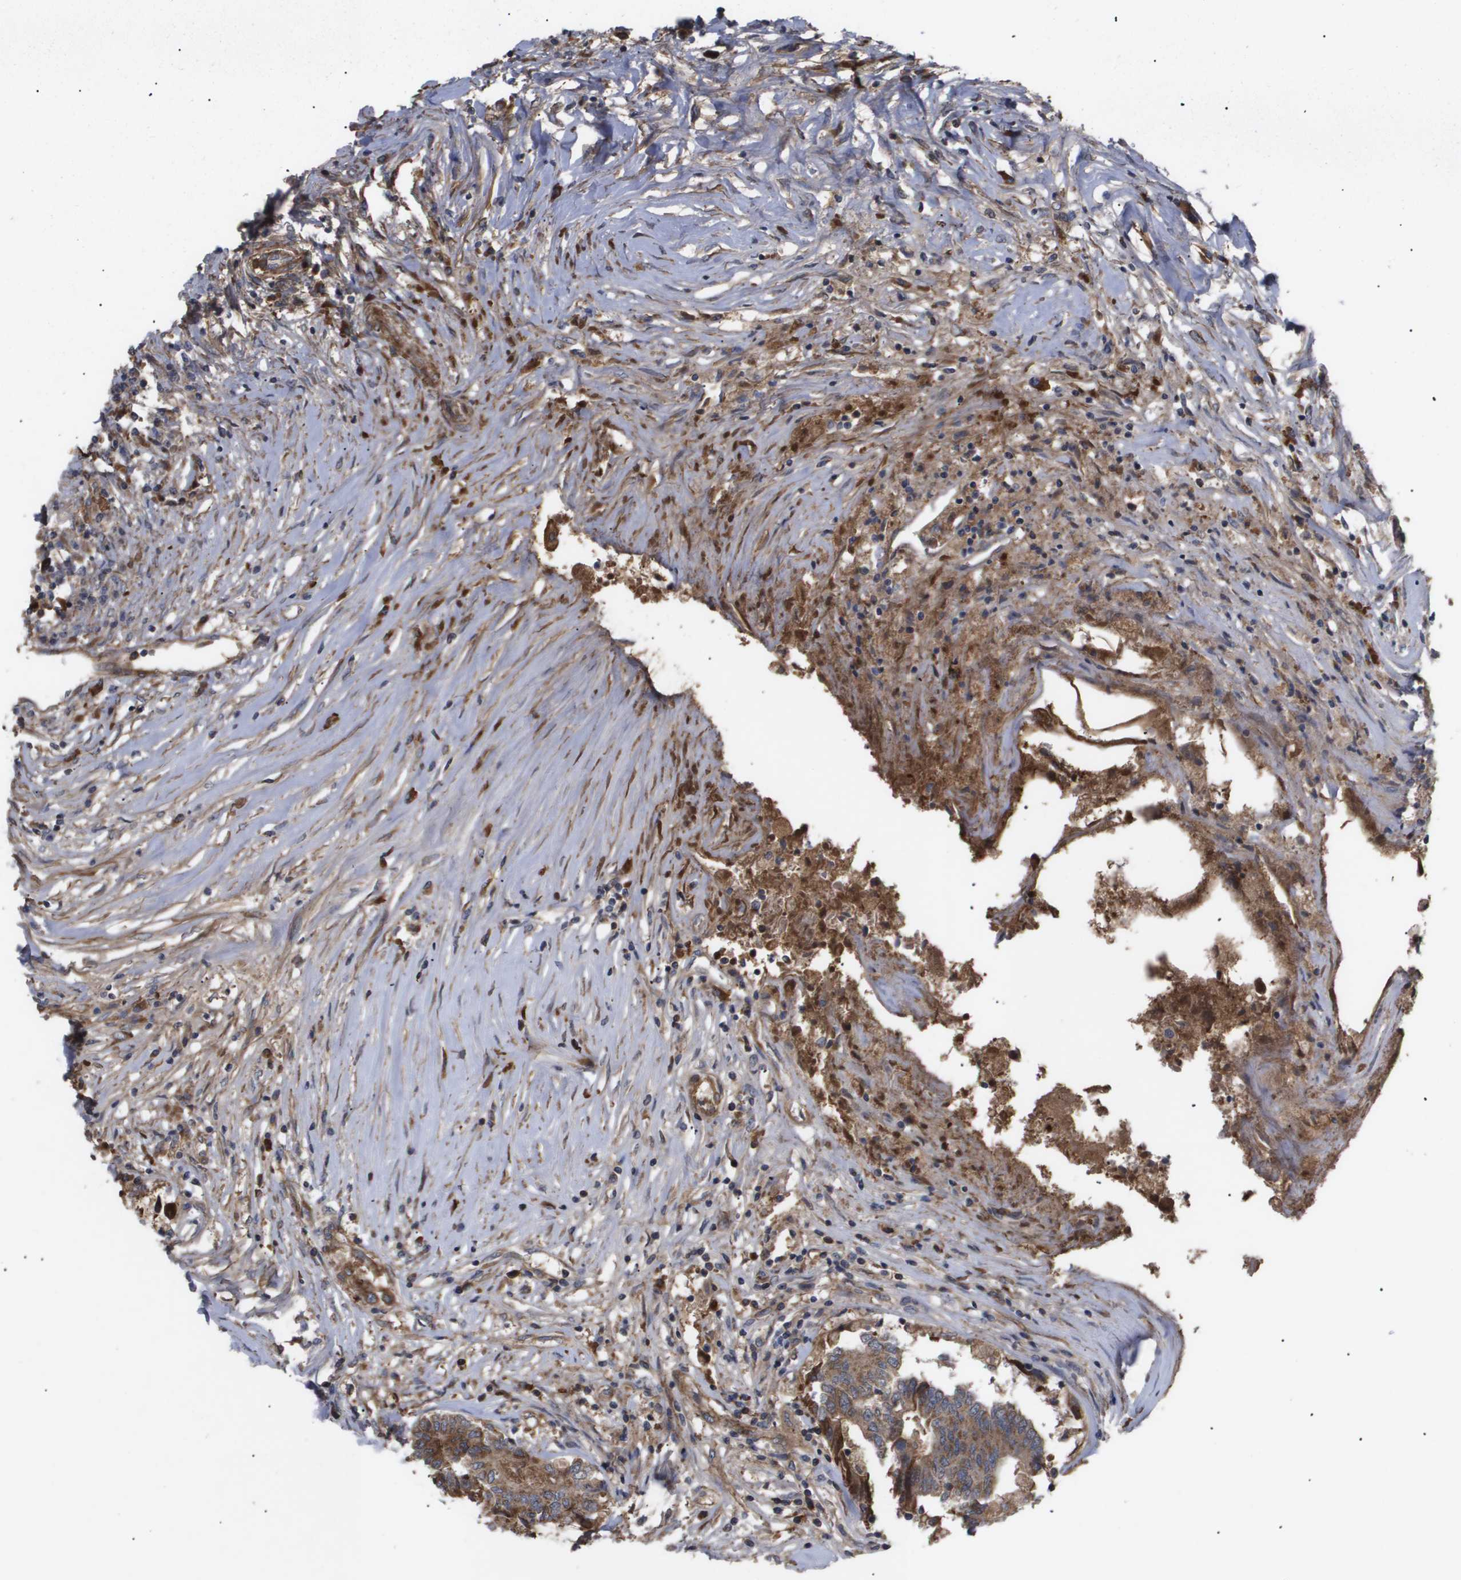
{"staining": {"intensity": "moderate", "quantity": ">75%", "location": "cytoplasmic/membranous"}, "tissue": "colorectal cancer", "cell_type": "Tumor cells", "image_type": "cancer", "snomed": [{"axis": "morphology", "description": "Adenocarcinoma, NOS"}, {"axis": "topography", "description": "Rectum"}], "caption": "A brown stain labels moderate cytoplasmic/membranous staining of a protein in adenocarcinoma (colorectal) tumor cells.", "gene": "TNS1", "patient": {"sex": "male", "age": 63}}